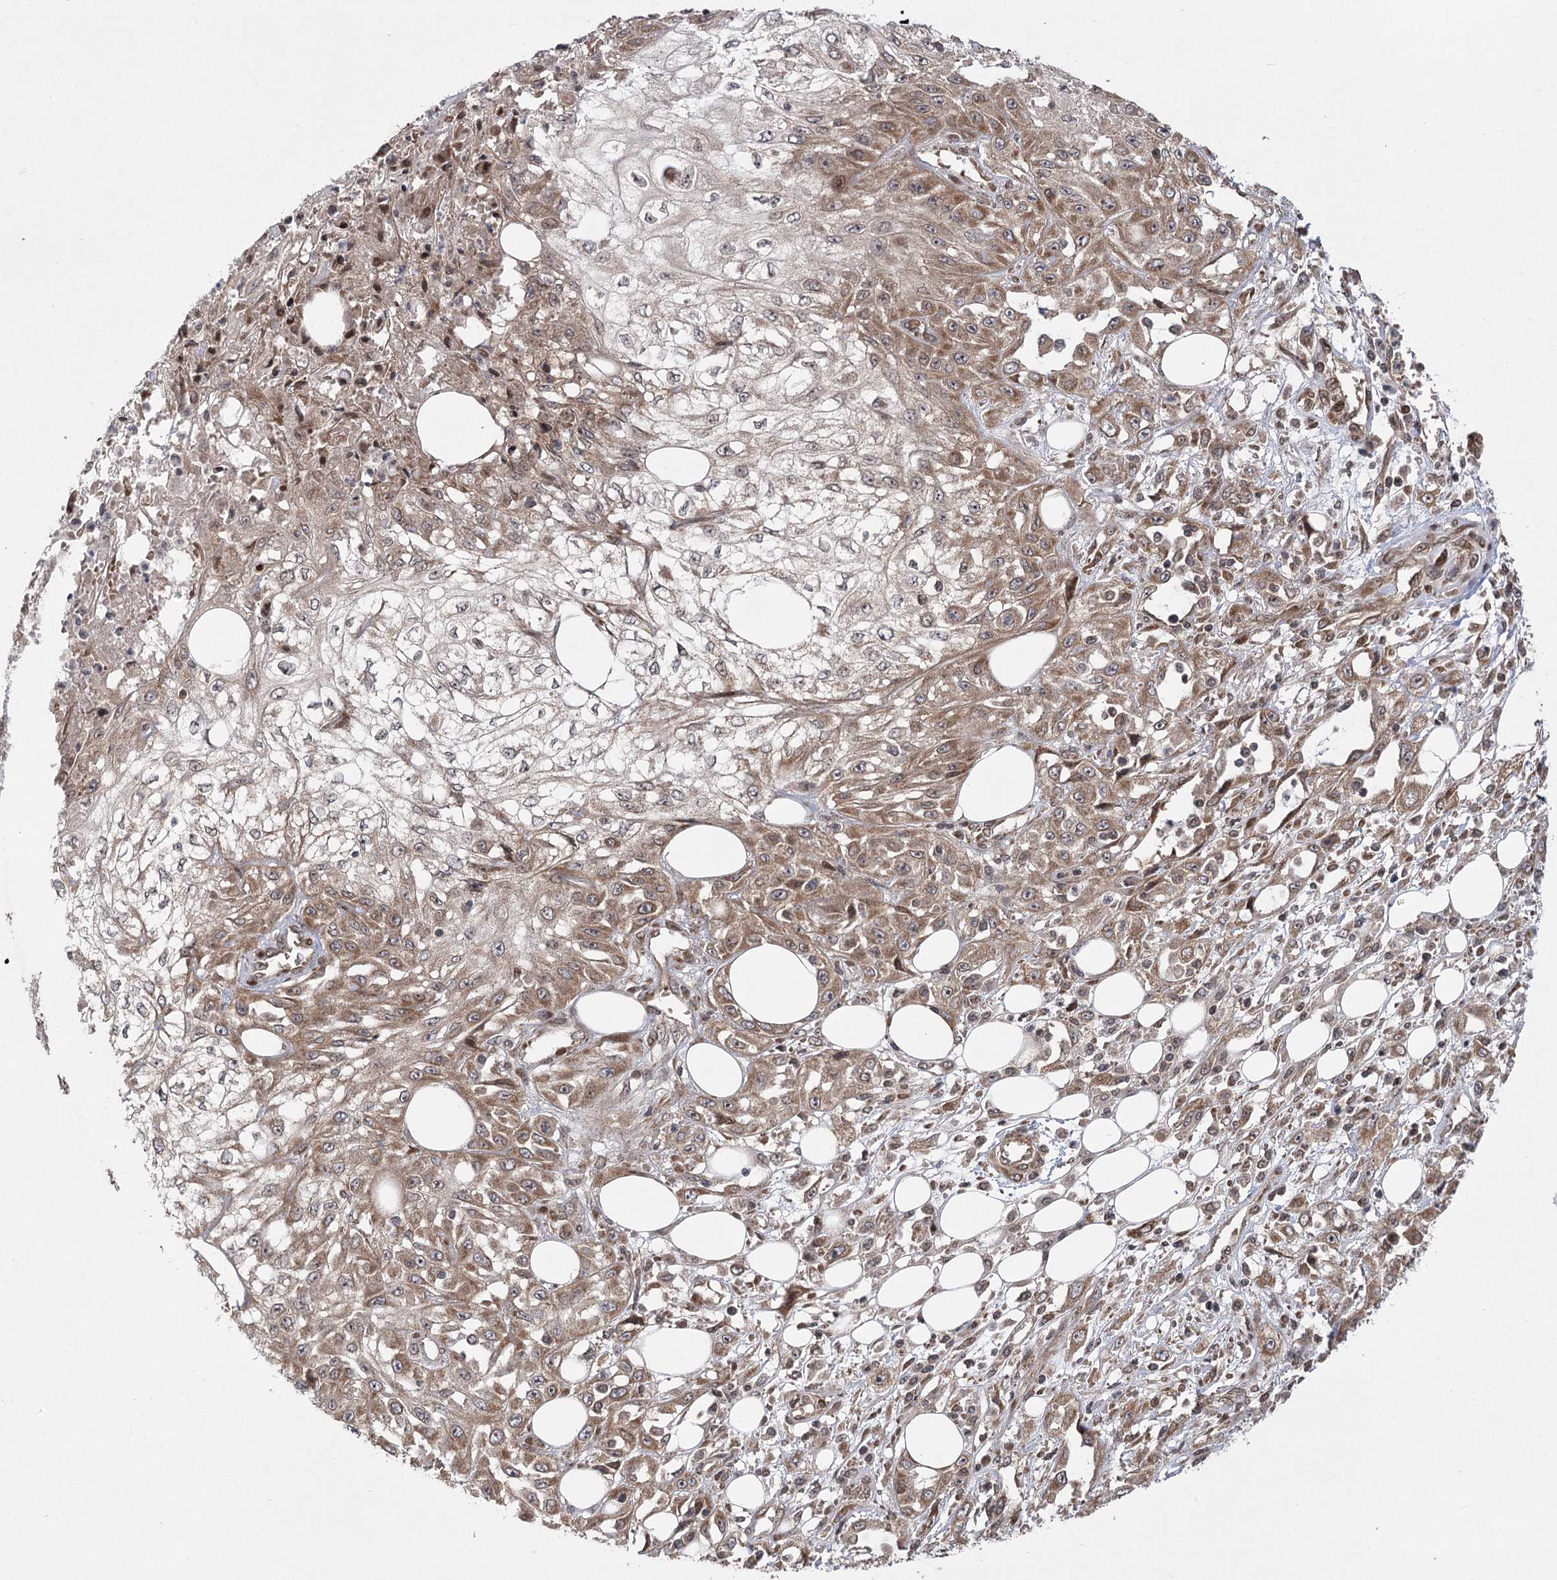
{"staining": {"intensity": "moderate", "quantity": ">75%", "location": "cytoplasmic/membranous"}, "tissue": "skin cancer", "cell_type": "Tumor cells", "image_type": "cancer", "snomed": [{"axis": "morphology", "description": "Squamous cell carcinoma, NOS"}, {"axis": "morphology", "description": "Squamous cell carcinoma, metastatic, NOS"}, {"axis": "topography", "description": "Skin"}, {"axis": "topography", "description": "Lymph node"}], "caption": "High-power microscopy captured an immunohistochemistry histopathology image of skin metastatic squamous cell carcinoma, revealing moderate cytoplasmic/membranous expression in approximately >75% of tumor cells.", "gene": "TENM2", "patient": {"sex": "male", "age": 75}}